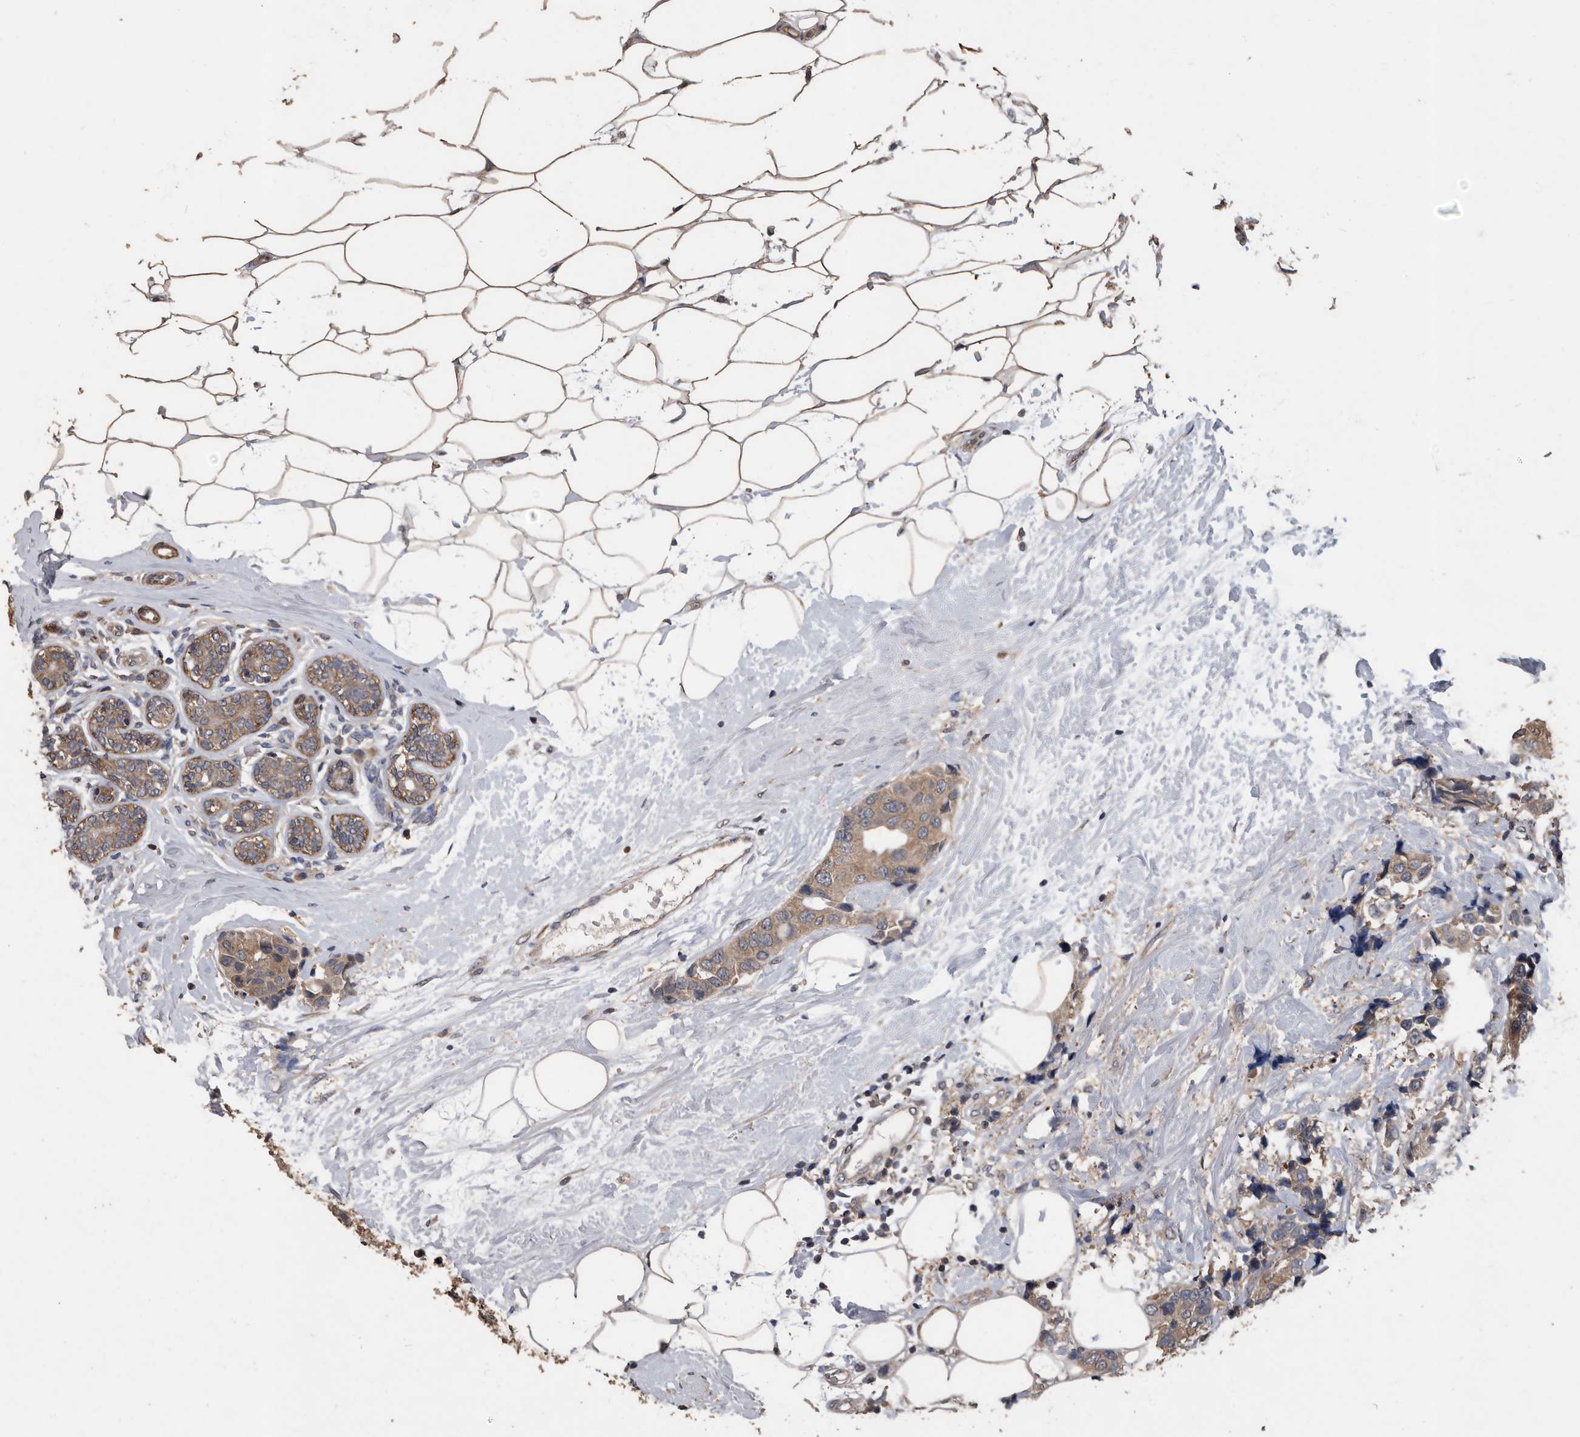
{"staining": {"intensity": "weak", "quantity": ">75%", "location": "cytoplasmic/membranous"}, "tissue": "breast cancer", "cell_type": "Tumor cells", "image_type": "cancer", "snomed": [{"axis": "morphology", "description": "Normal tissue, NOS"}, {"axis": "morphology", "description": "Duct carcinoma"}, {"axis": "topography", "description": "Breast"}], "caption": "A low amount of weak cytoplasmic/membranous positivity is seen in approximately >75% of tumor cells in breast intraductal carcinoma tissue.", "gene": "NRBP1", "patient": {"sex": "female", "age": 39}}